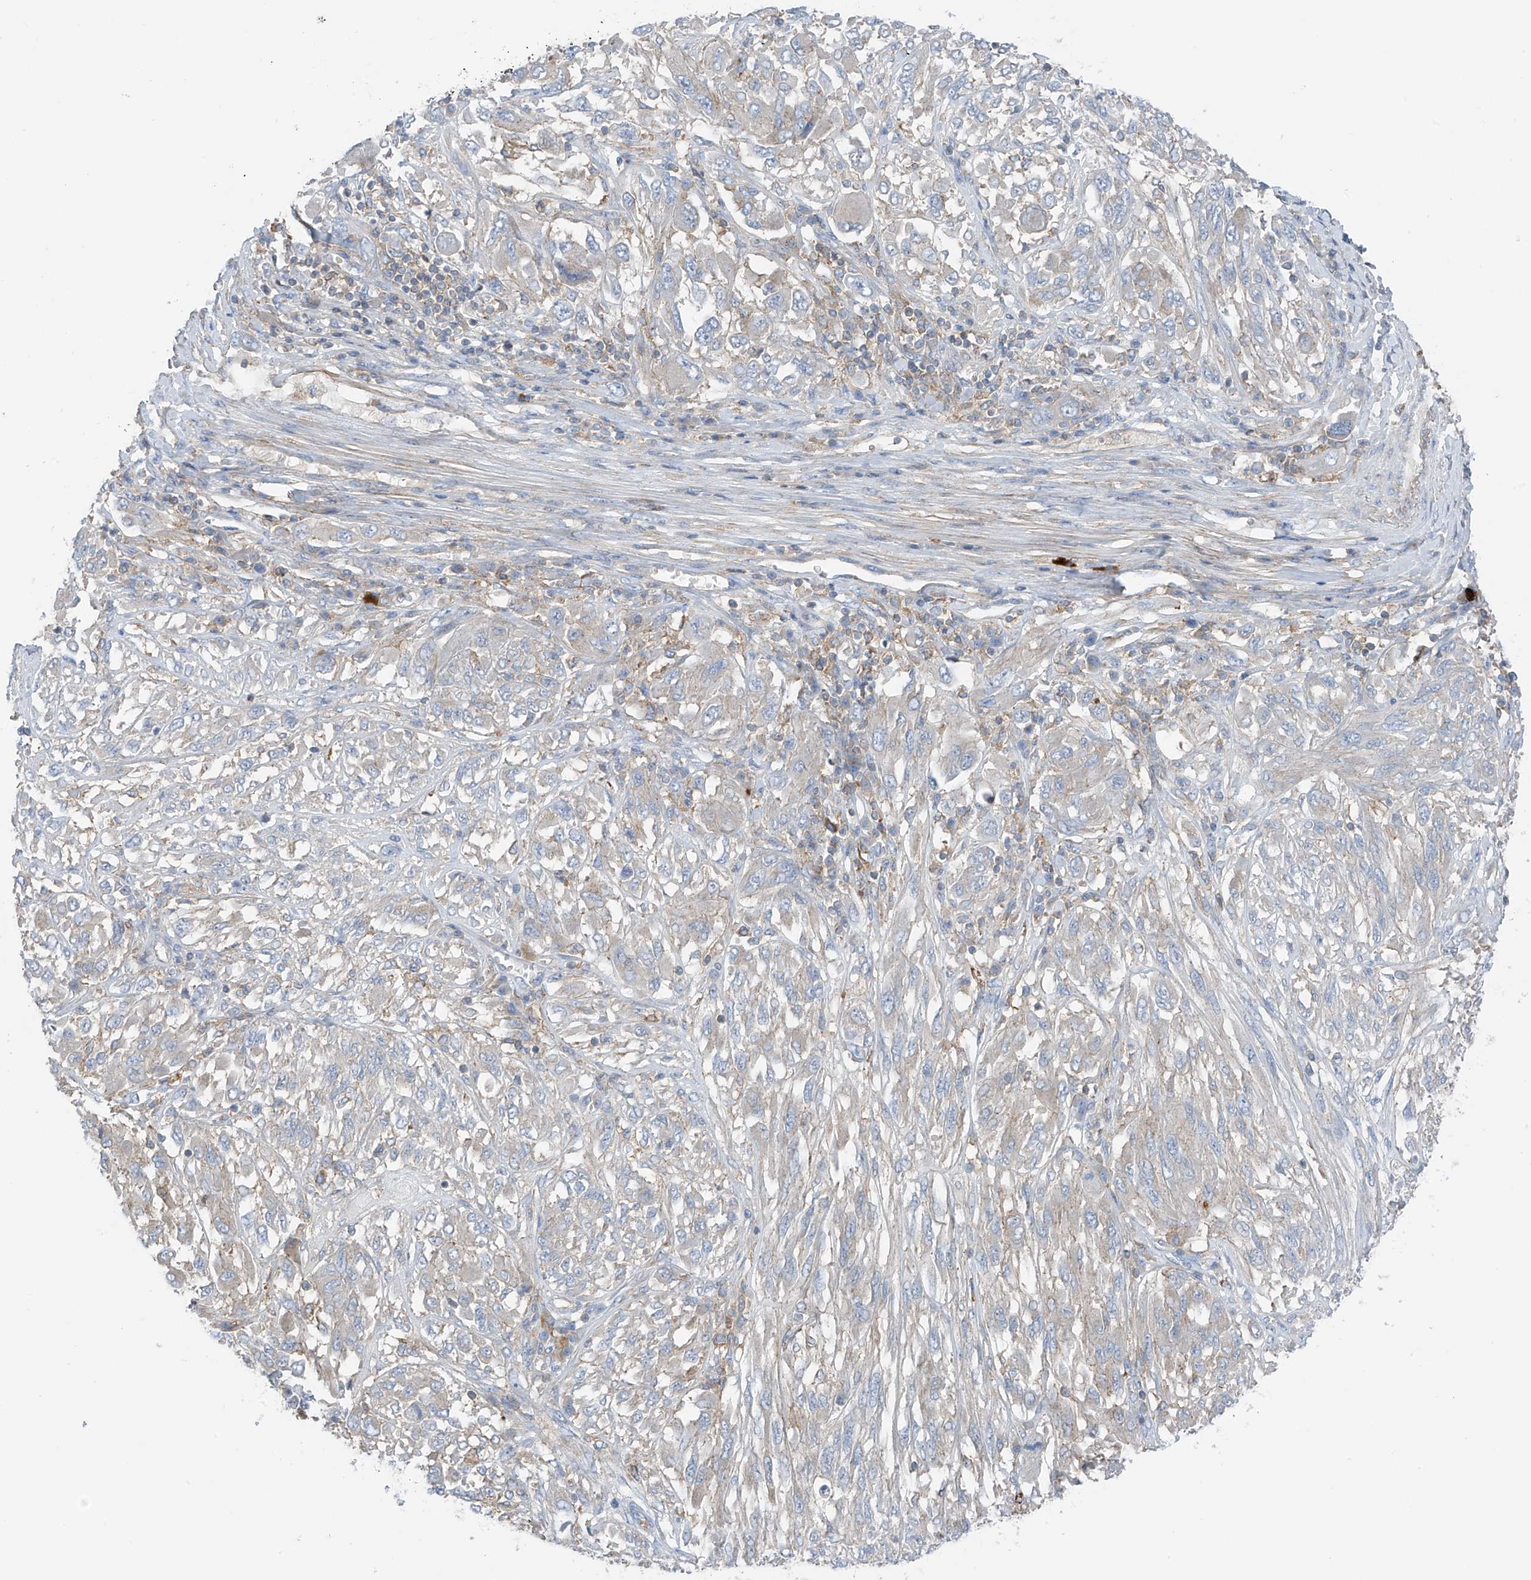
{"staining": {"intensity": "negative", "quantity": "none", "location": "none"}, "tissue": "melanoma", "cell_type": "Tumor cells", "image_type": "cancer", "snomed": [{"axis": "morphology", "description": "Malignant melanoma, NOS"}, {"axis": "topography", "description": "Skin"}], "caption": "Tumor cells show no significant protein staining in melanoma.", "gene": "NALCN", "patient": {"sex": "female", "age": 91}}